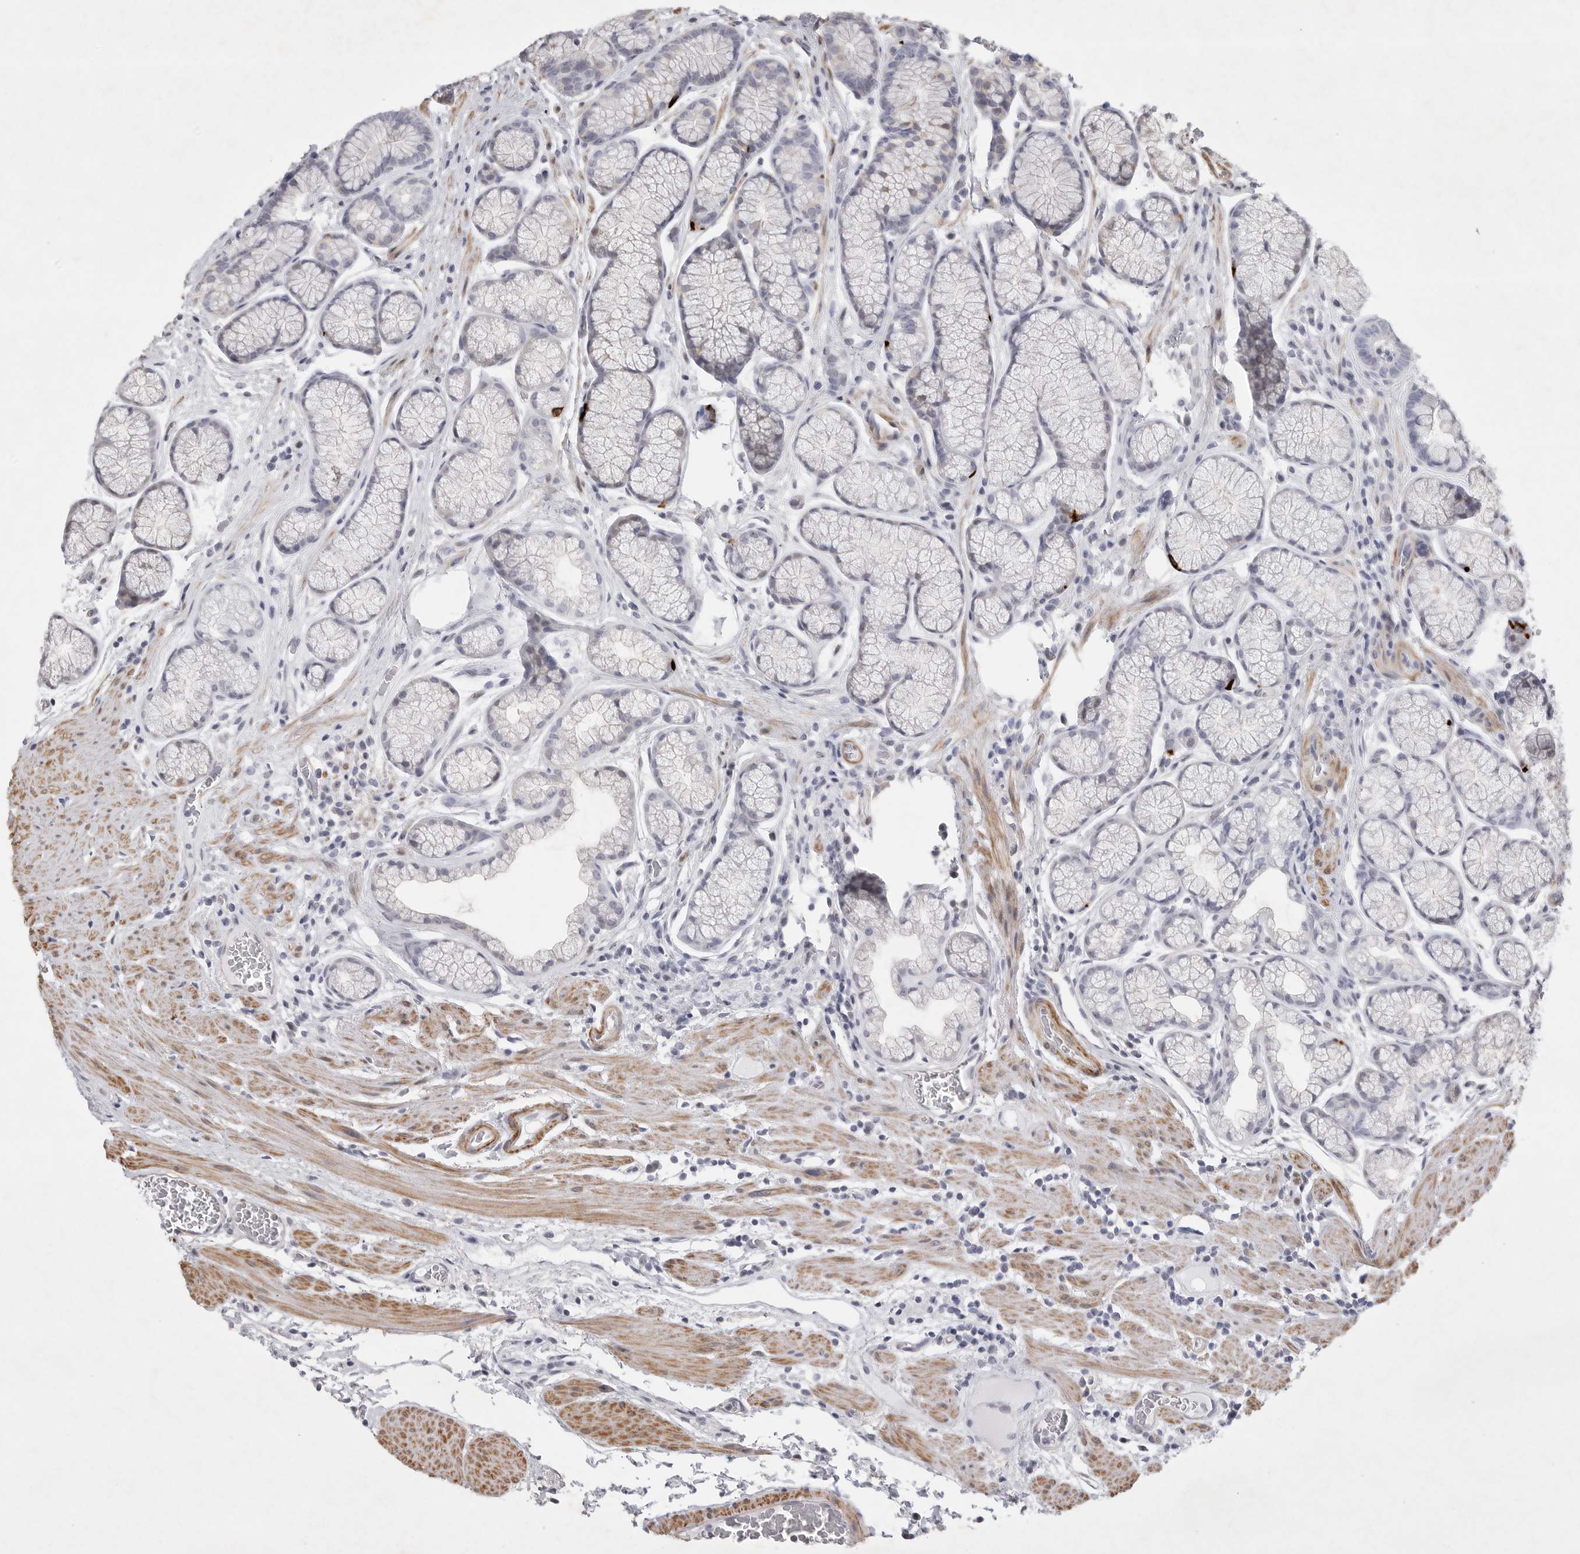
{"staining": {"intensity": "negative", "quantity": "none", "location": "none"}, "tissue": "stomach", "cell_type": "Glandular cells", "image_type": "normal", "snomed": [{"axis": "morphology", "description": "Normal tissue, NOS"}, {"axis": "topography", "description": "Stomach"}], "caption": "Stomach was stained to show a protein in brown. There is no significant positivity in glandular cells. (Brightfield microscopy of DAB (3,3'-diaminobenzidine) IHC at high magnification).", "gene": "TNR", "patient": {"sex": "male", "age": 42}}